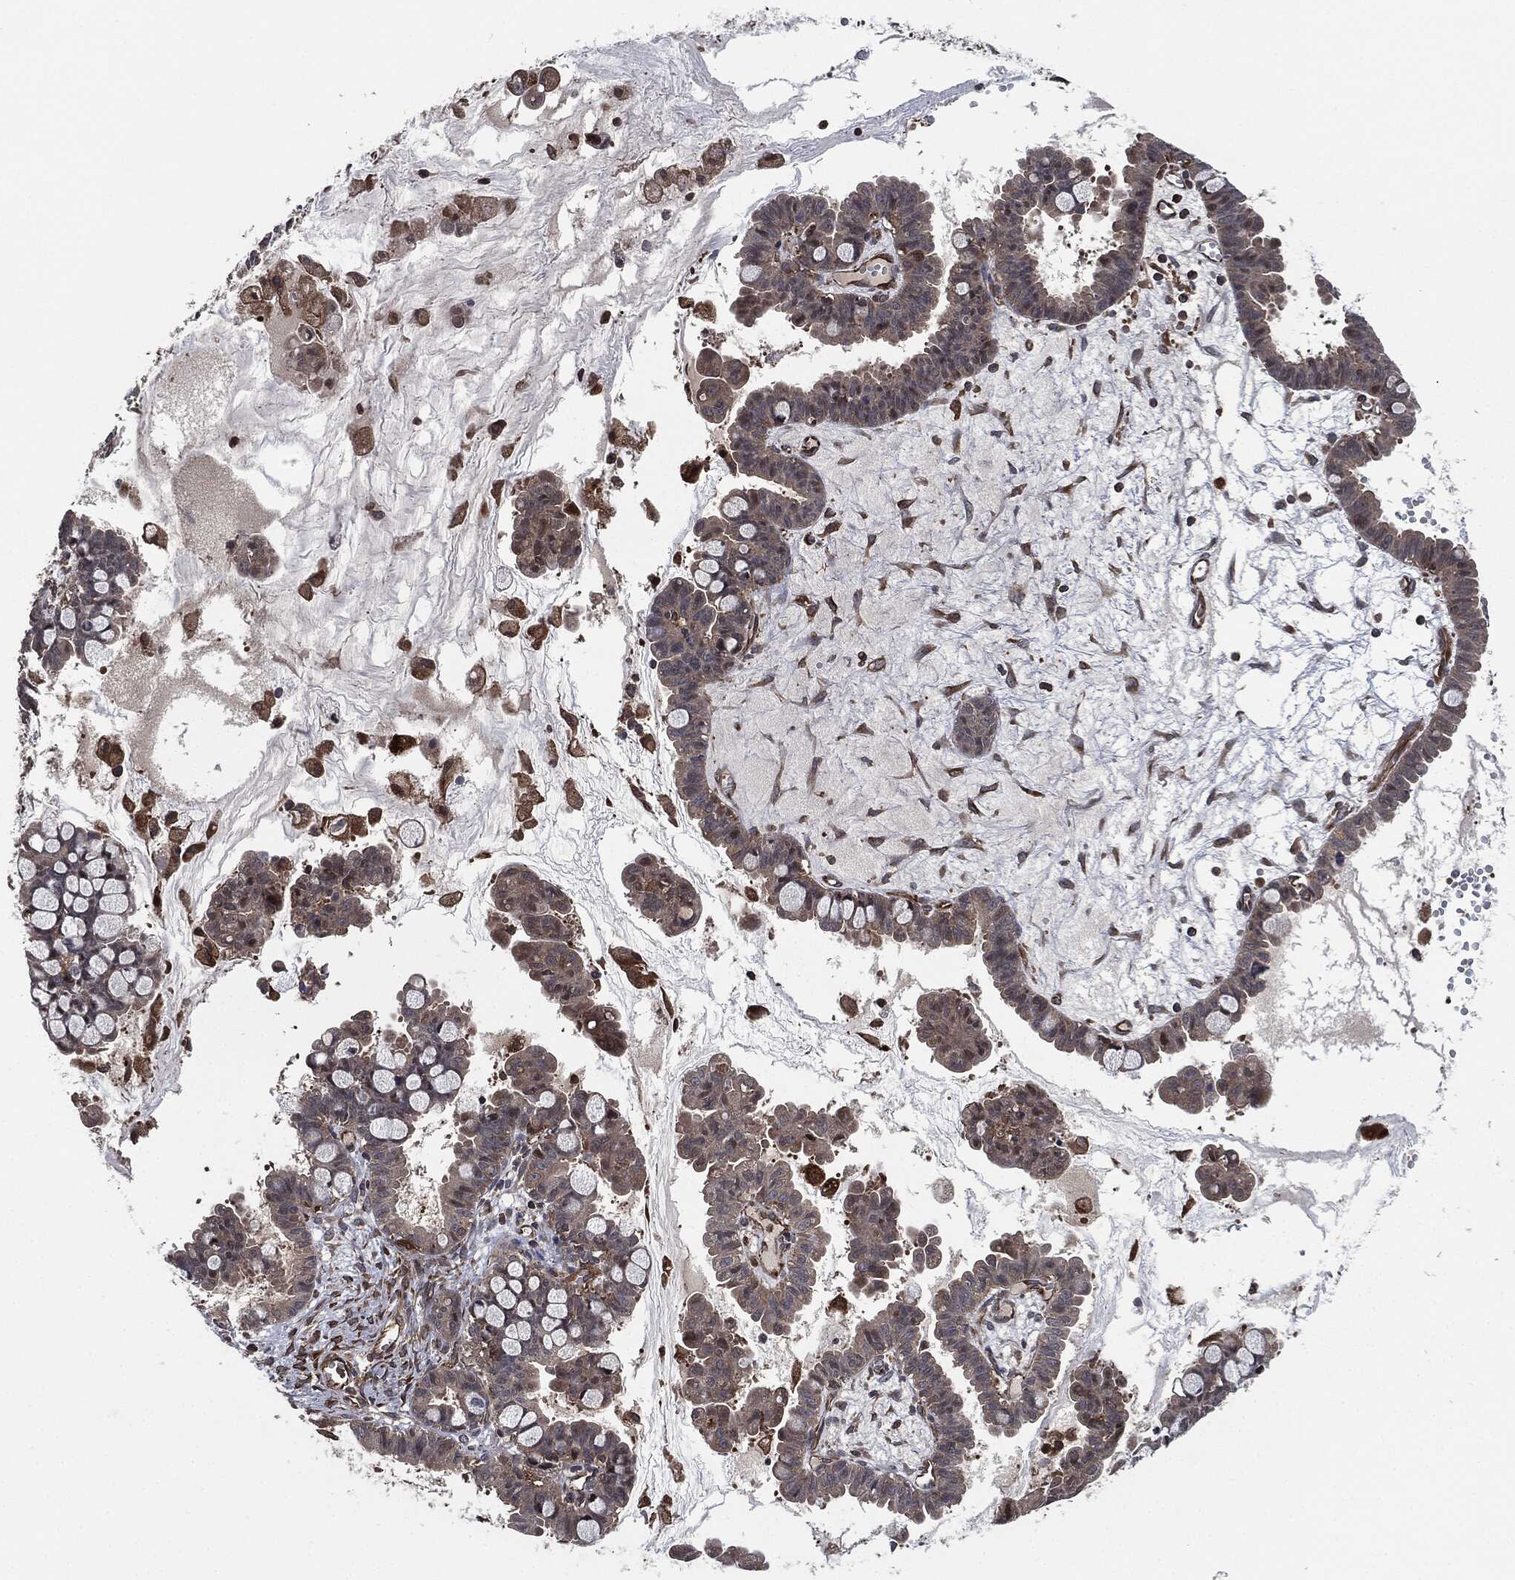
{"staining": {"intensity": "negative", "quantity": "none", "location": "none"}, "tissue": "ovarian cancer", "cell_type": "Tumor cells", "image_type": "cancer", "snomed": [{"axis": "morphology", "description": "Cystadenocarcinoma, mucinous, NOS"}, {"axis": "topography", "description": "Ovary"}], "caption": "Histopathology image shows no significant protein staining in tumor cells of ovarian cancer (mucinous cystadenocarcinoma).", "gene": "RAP1GDS1", "patient": {"sex": "female", "age": 63}}